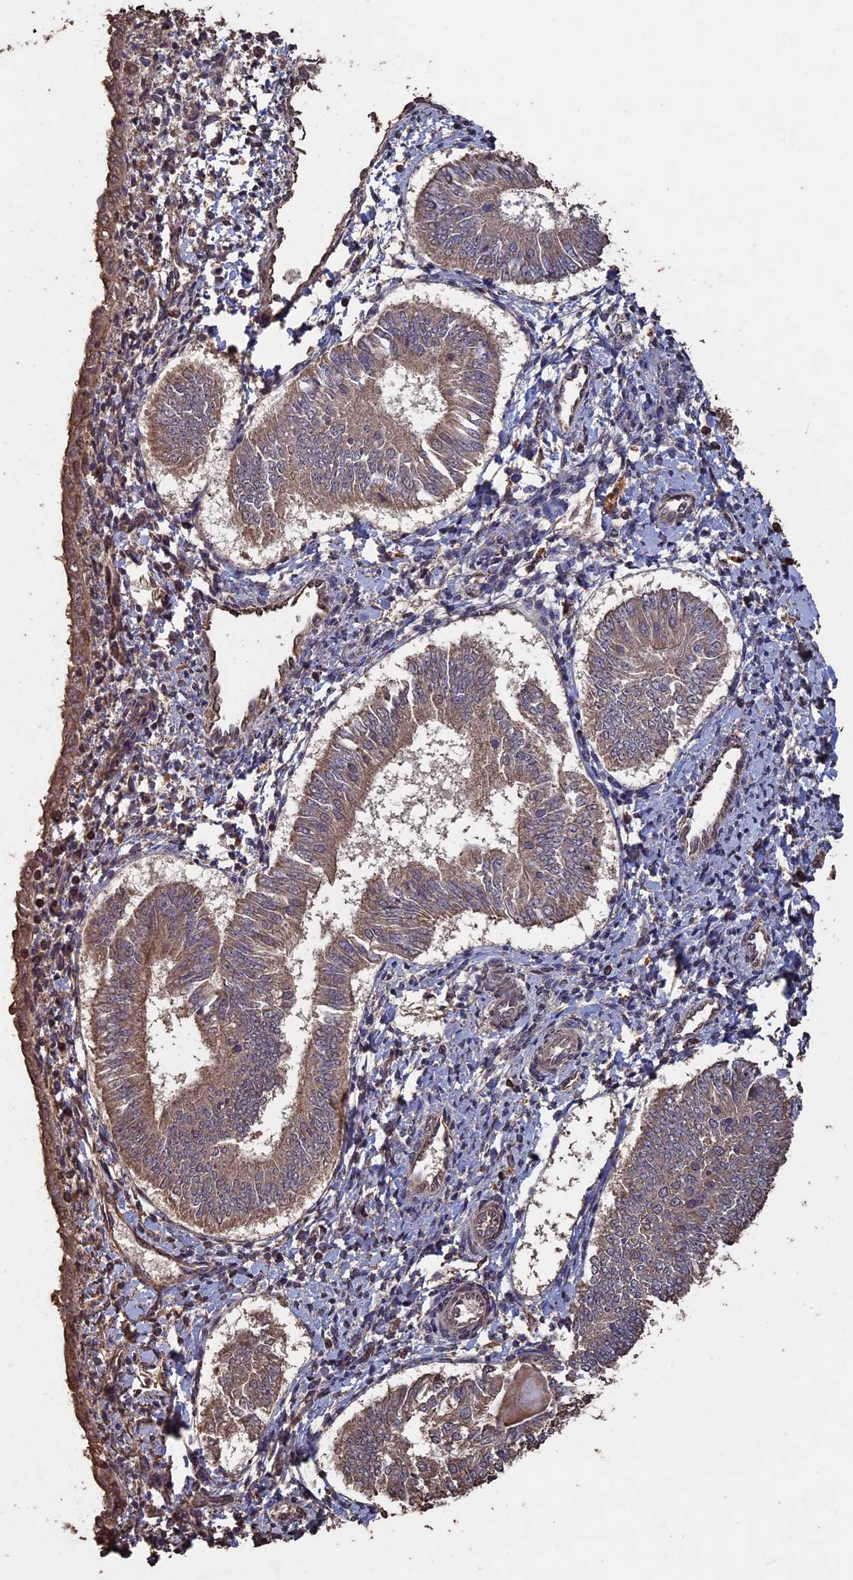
{"staining": {"intensity": "moderate", "quantity": ">75%", "location": "cytoplasmic/membranous"}, "tissue": "endometrial cancer", "cell_type": "Tumor cells", "image_type": "cancer", "snomed": [{"axis": "morphology", "description": "Adenocarcinoma, NOS"}, {"axis": "topography", "description": "Endometrium"}], "caption": "Immunohistochemical staining of human endometrial cancer (adenocarcinoma) demonstrates moderate cytoplasmic/membranous protein staining in approximately >75% of tumor cells. Using DAB (3,3'-diaminobenzidine) (brown) and hematoxylin (blue) stains, captured at high magnification using brightfield microscopy.", "gene": "HUNK", "patient": {"sex": "female", "age": 58}}